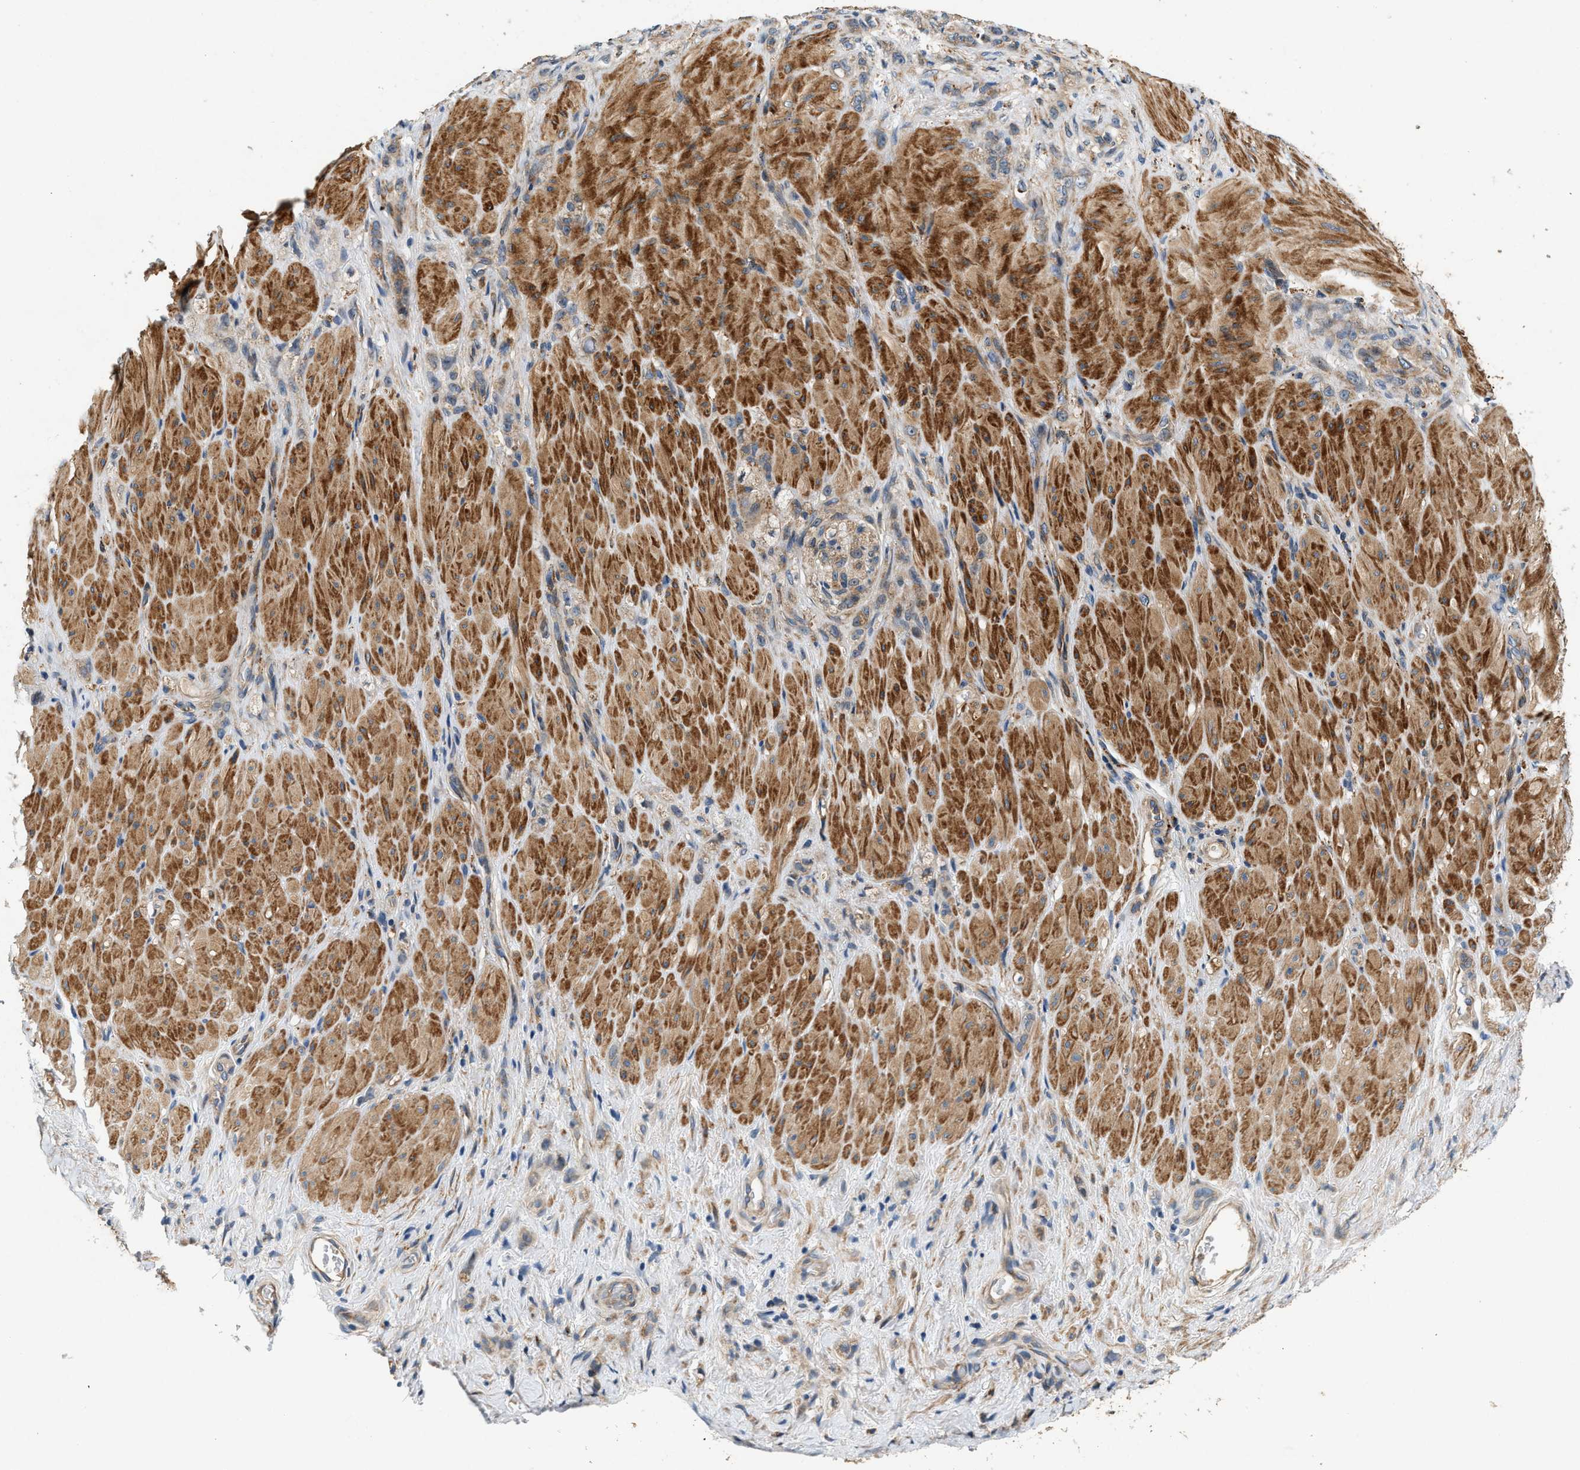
{"staining": {"intensity": "weak", "quantity": ">75%", "location": "cytoplasmic/membranous"}, "tissue": "stomach cancer", "cell_type": "Tumor cells", "image_type": "cancer", "snomed": [{"axis": "morphology", "description": "Normal tissue, NOS"}, {"axis": "morphology", "description": "Adenocarcinoma, NOS"}, {"axis": "topography", "description": "Stomach"}], "caption": "Brown immunohistochemical staining in human stomach adenocarcinoma reveals weak cytoplasmic/membranous staining in about >75% of tumor cells.", "gene": "DUSP10", "patient": {"sex": "male", "age": 82}}